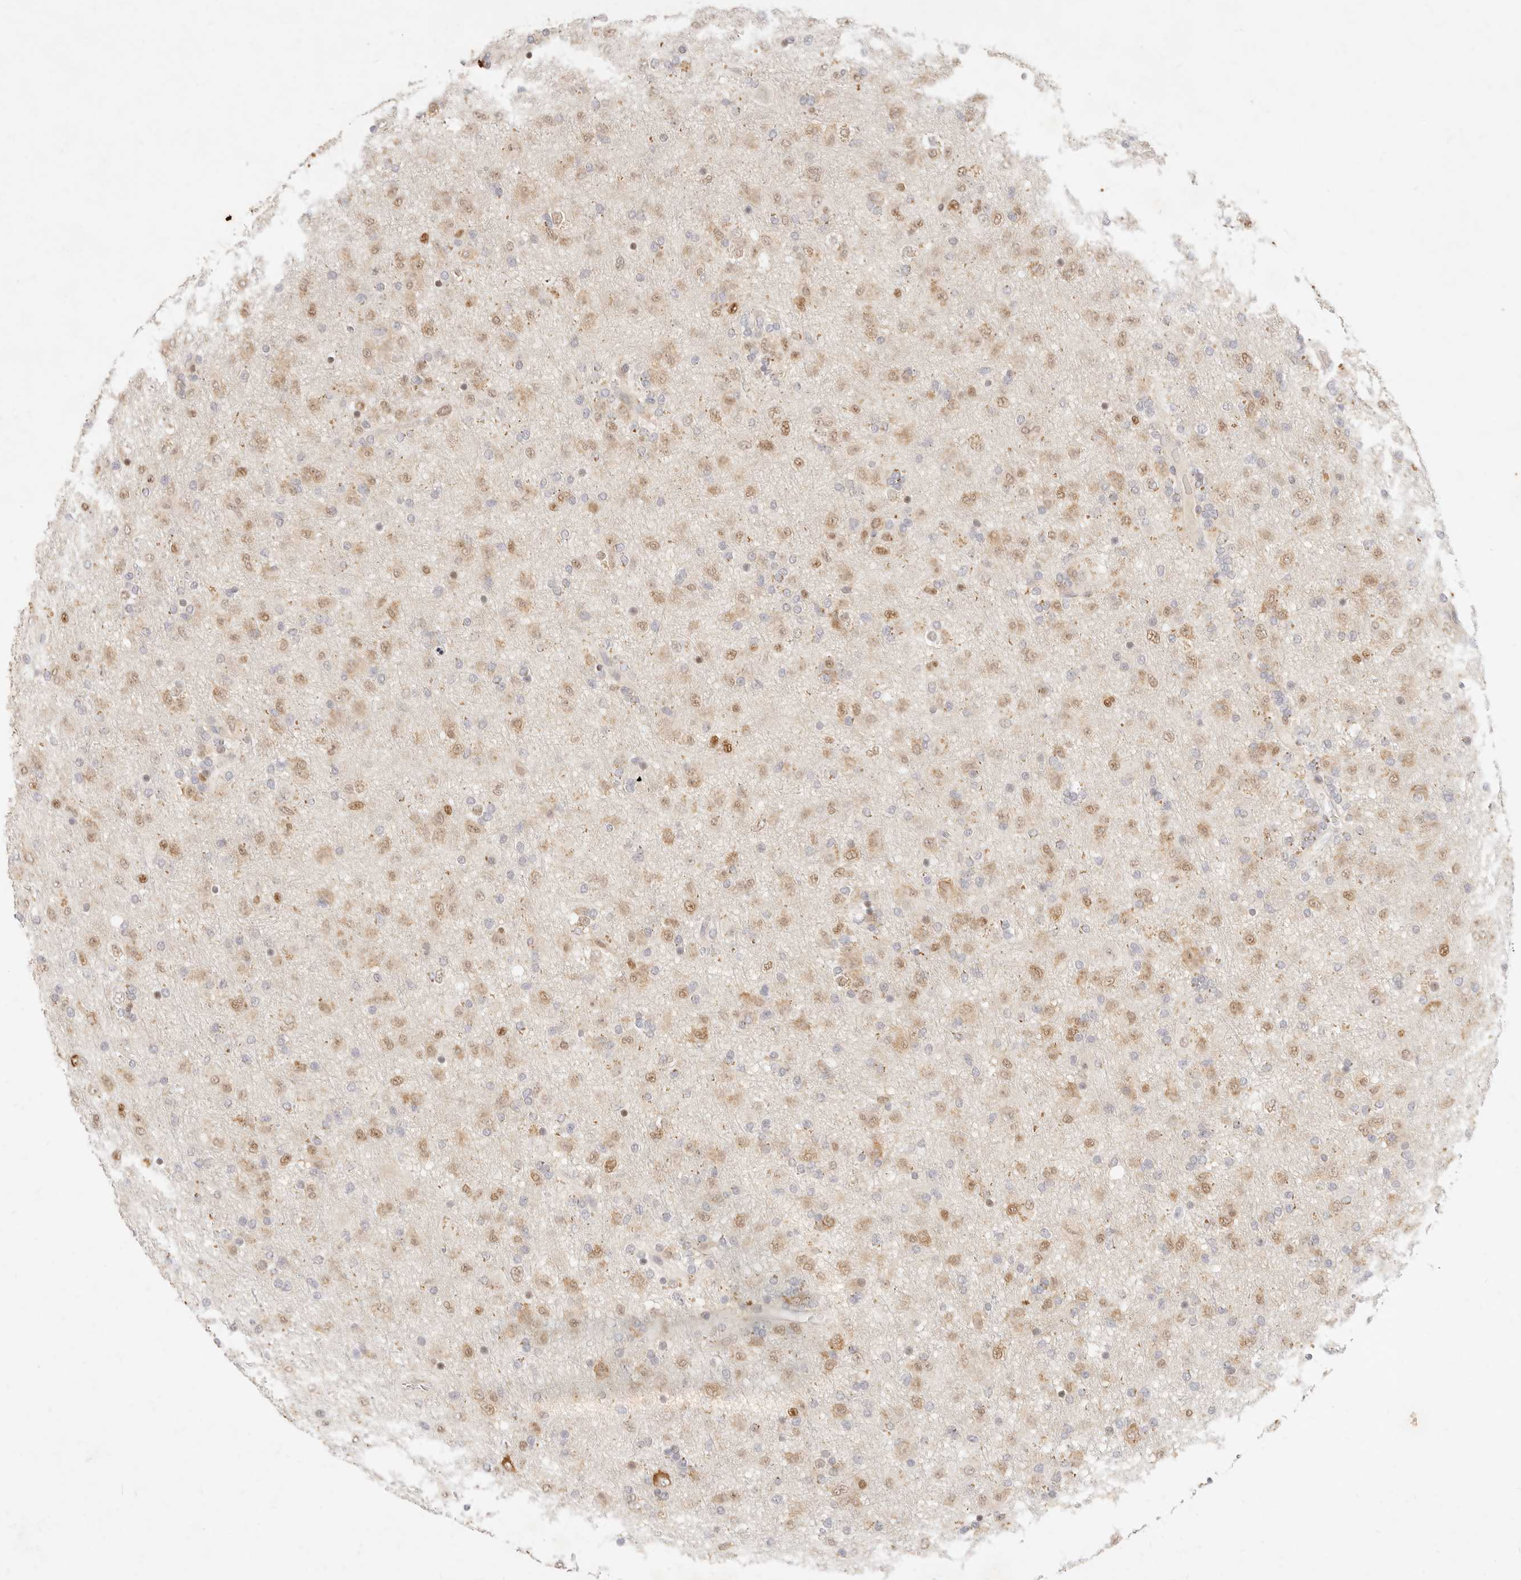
{"staining": {"intensity": "moderate", "quantity": ">75%", "location": "cytoplasmic/membranous,nuclear"}, "tissue": "glioma", "cell_type": "Tumor cells", "image_type": "cancer", "snomed": [{"axis": "morphology", "description": "Glioma, malignant, Low grade"}, {"axis": "topography", "description": "Brain"}], "caption": "This is a histology image of immunohistochemistry (IHC) staining of malignant low-grade glioma, which shows moderate staining in the cytoplasmic/membranous and nuclear of tumor cells.", "gene": "ASCL3", "patient": {"sex": "male", "age": 65}}